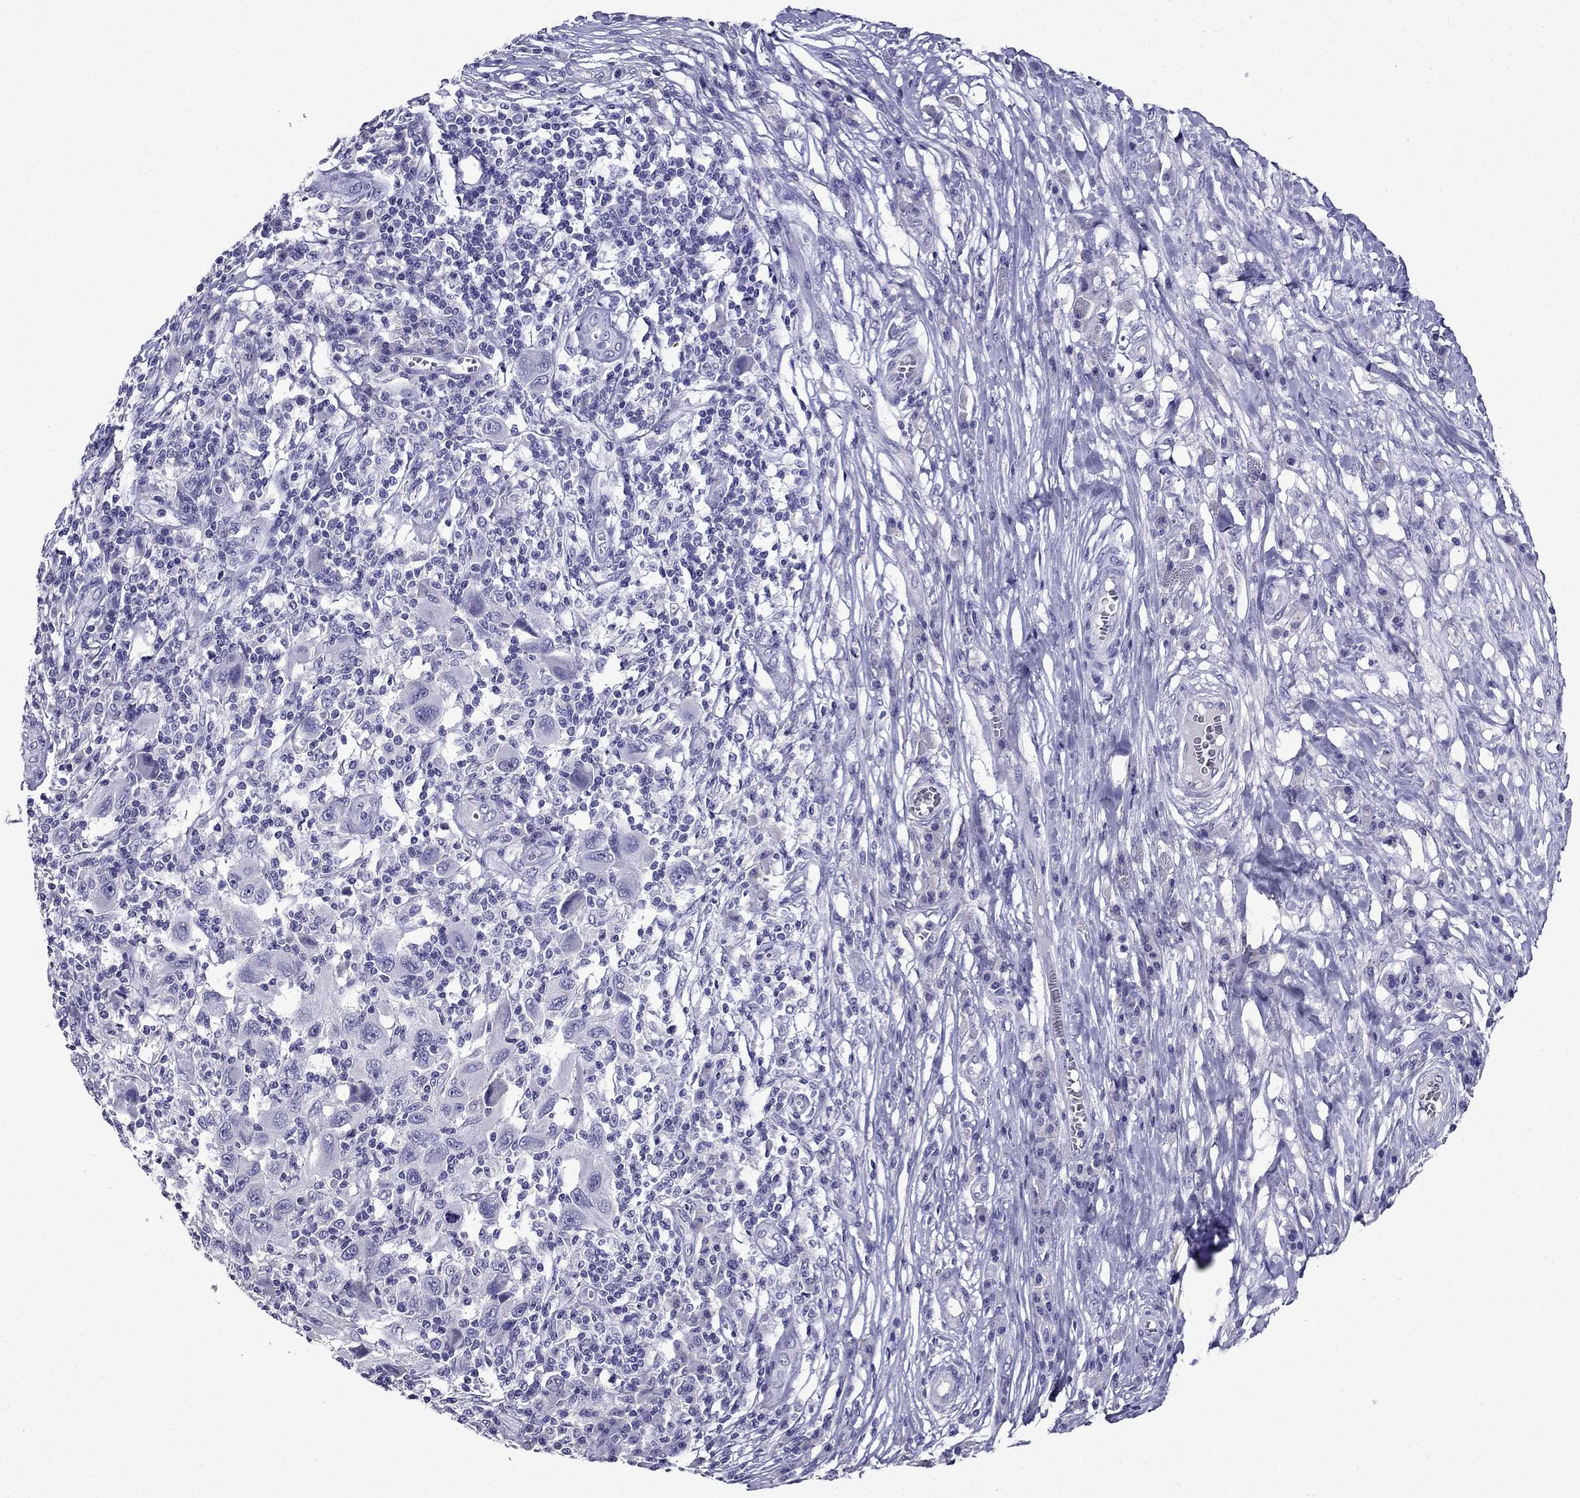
{"staining": {"intensity": "negative", "quantity": "none", "location": "none"}, "tissue": "melanoma", "cell_type": "Tumor cells", "image_type": "cancer", "snomed": [{"axis": "morphology", "description": "Malignant melanoma, NOS"}, {"axis": "topography", "description": "Skin"}], "caption": "Melanoma stained for a protein using immunohistochemistry shows no expression tumor cells.", "gene": "DNAH17", "patient": {"sex": "male", "age": 53}}